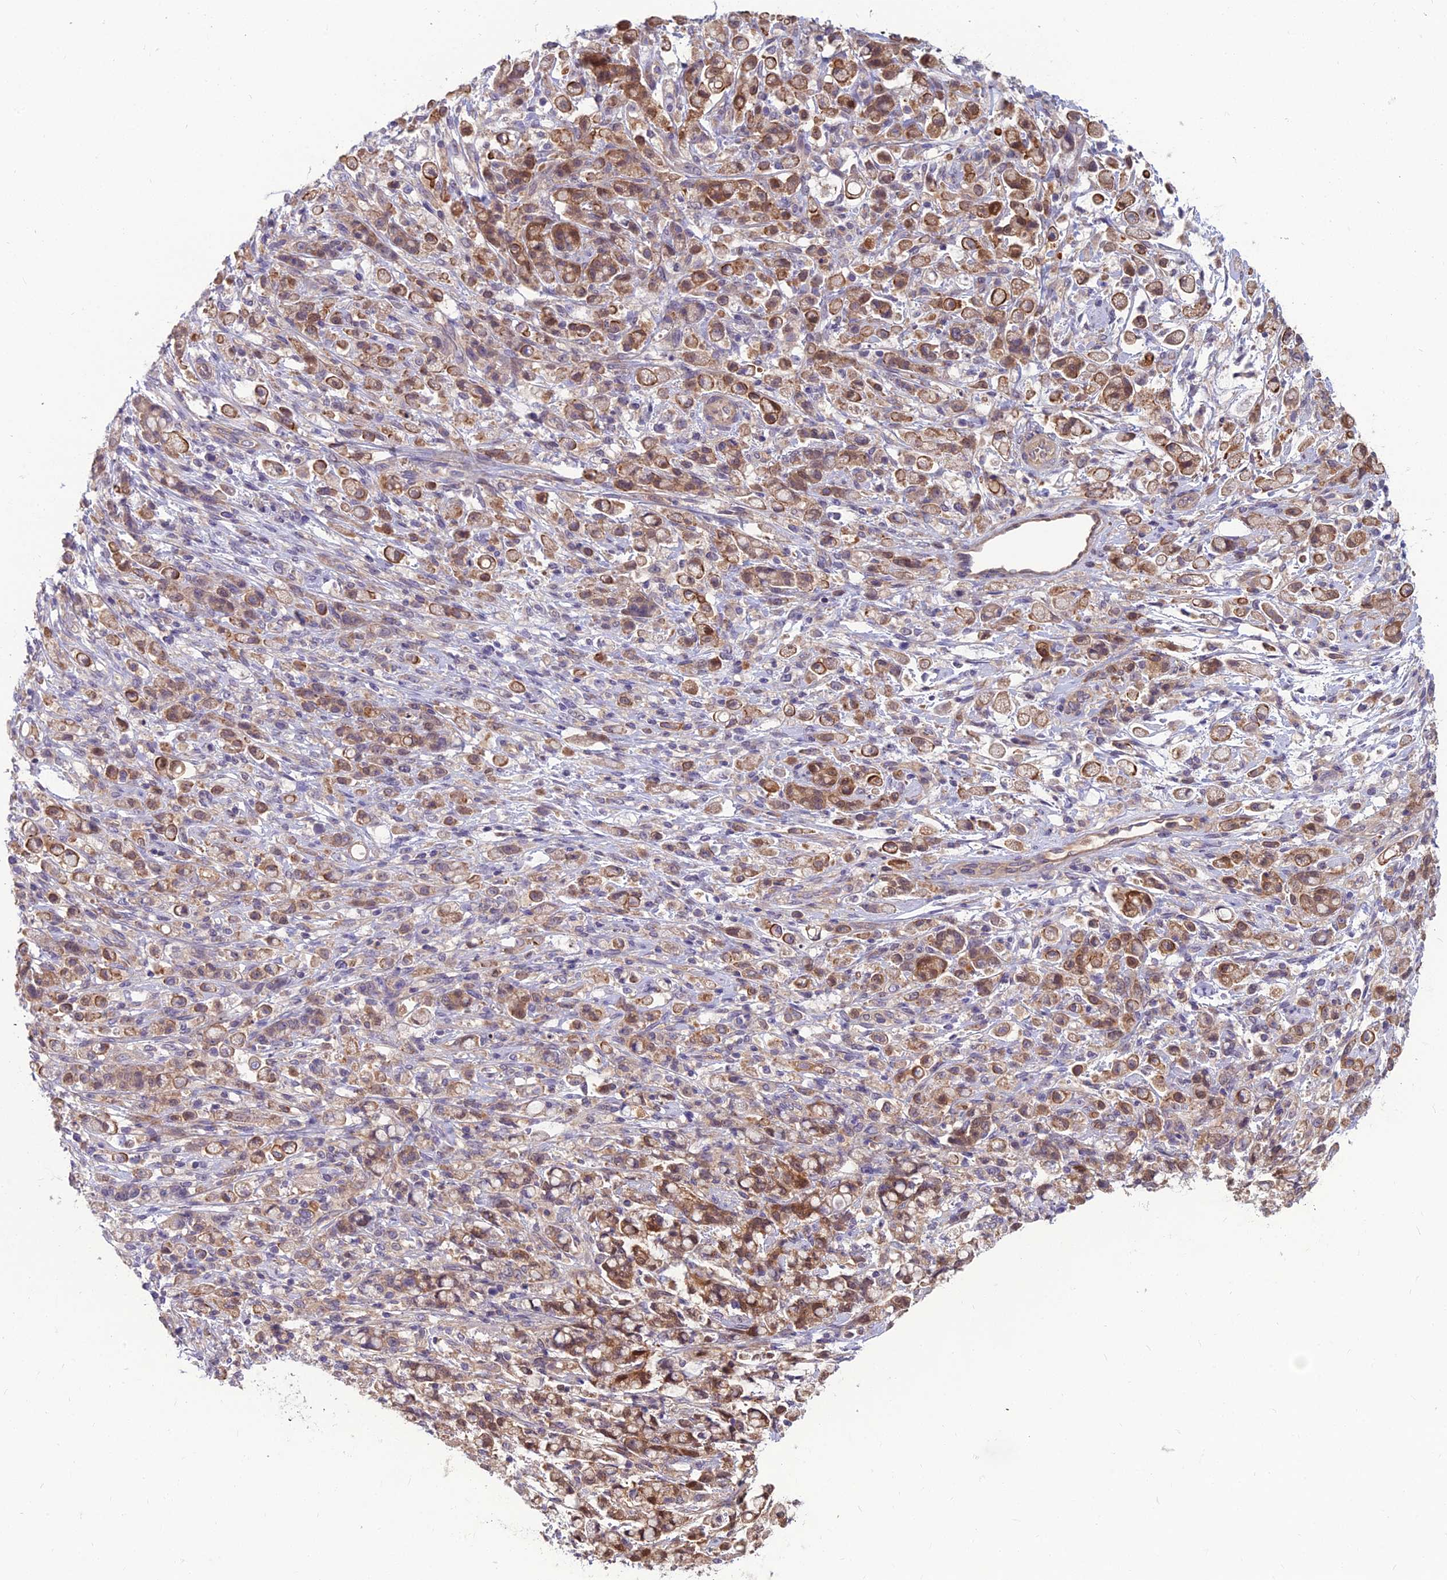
{"staining": {"intensity": "moderate", "quantity": ">75%", "location": "cytoplasmic/membranous,nuclear"}, "tissue": "stomach cancer", "cell_type": "Tumor cells", "image_type": "cancer", "snomed": [{"axis": "morphology", "description": "Adenocarcinoma, NOS"}, {"axis": "topography", "description": "Stomach"}], "caption": "Human adenocarcinoma (stomach) stained with a brown dye demonstrates moderate cytoplasmic/membranous and nuclear positive staining in approximately >75% of tumor cells.", "gene": "MVD", "patient": {"sex": "female", "age": 60}}